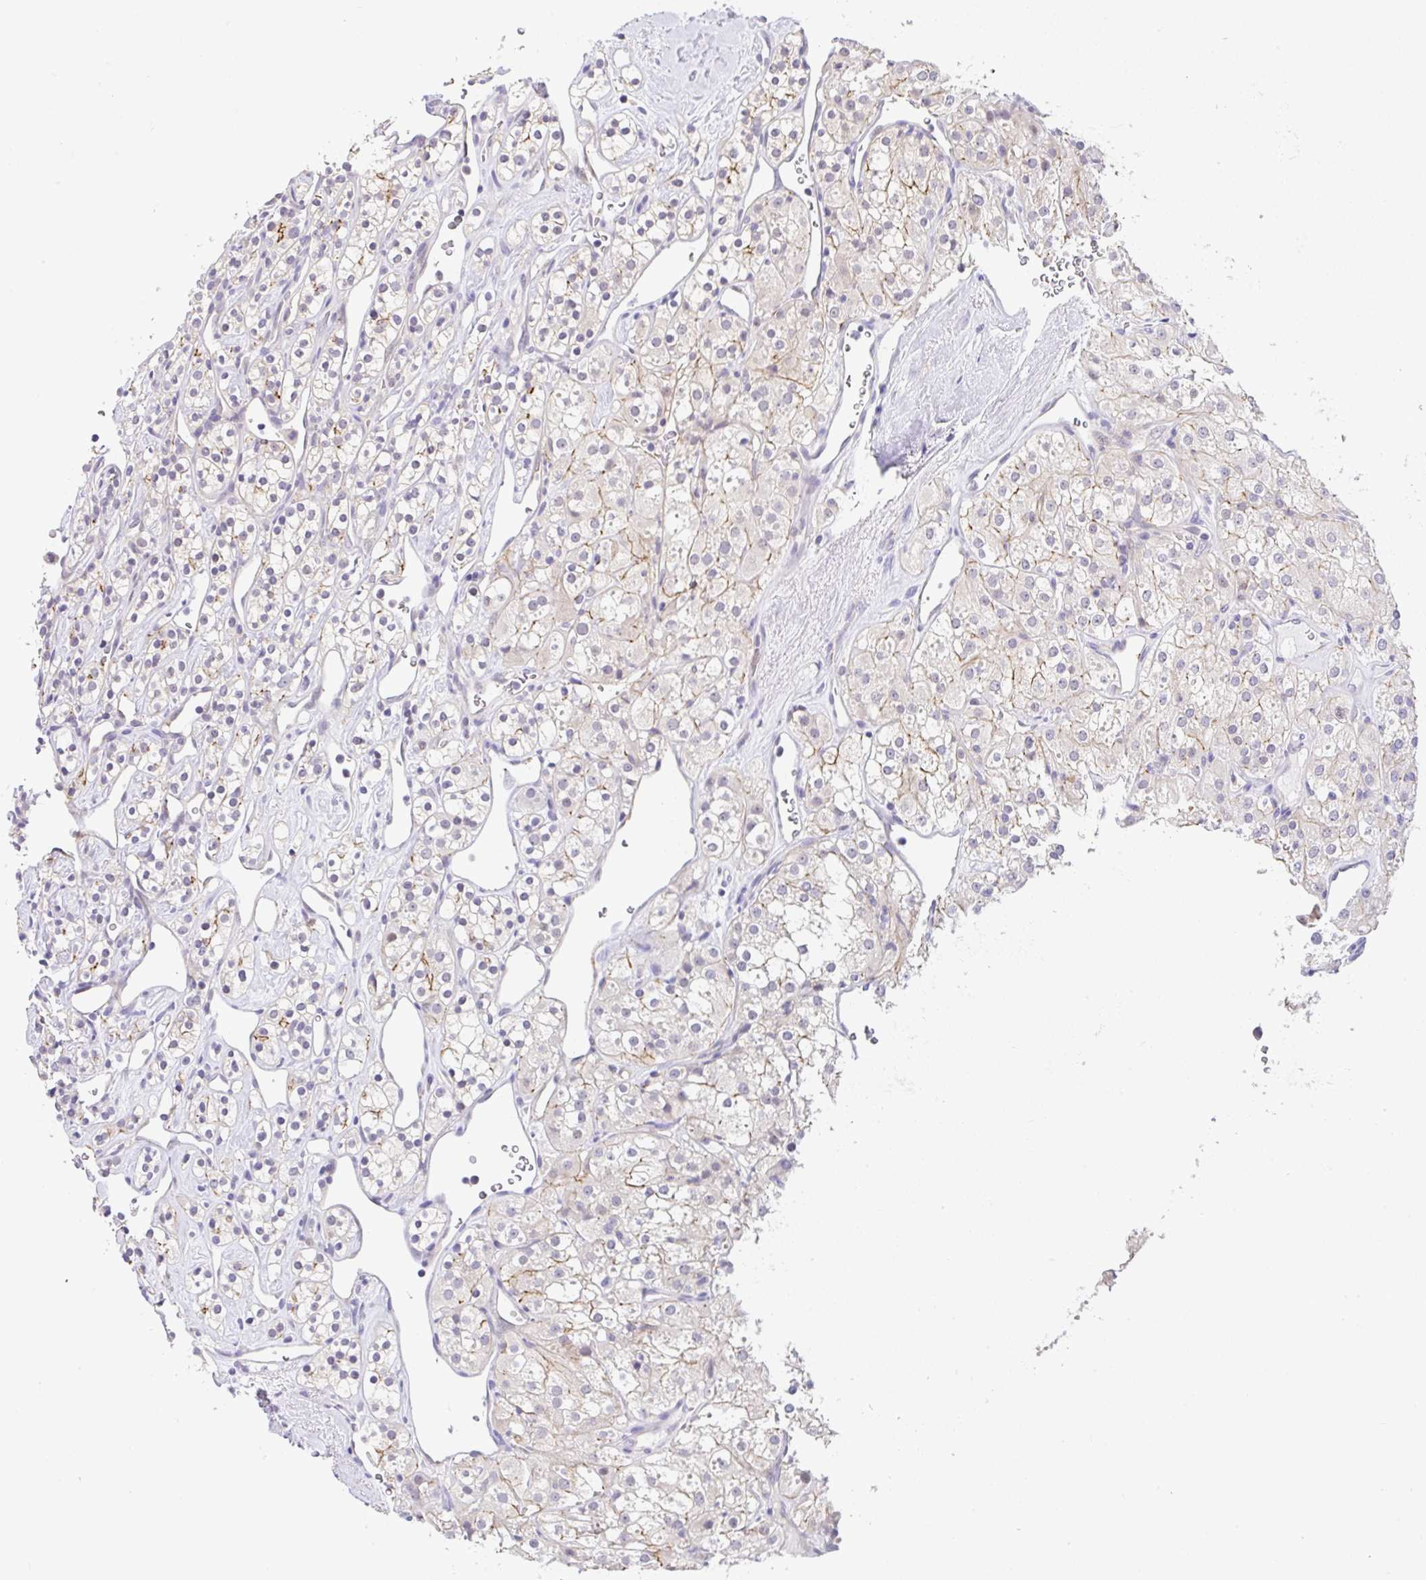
{"staining": {"intensity": "weak", "quantity": "<25%", "location": "cytoplasmic/membranous"}, "tissue": "renal cancer", "cell_type": "Tumor cells", "image_type": "cancer", "snomed": [{"axis": "morphology", "description": "Adenocarcinoma, NOS"}, {"axis": "topography", "description": "Kidney"}], "caption": "Tumor cells are negative for brown protein staining in adenocarcinoma (renal).", "gene": "CGNL1", "patient": {"sex": "male", "age": 77}}